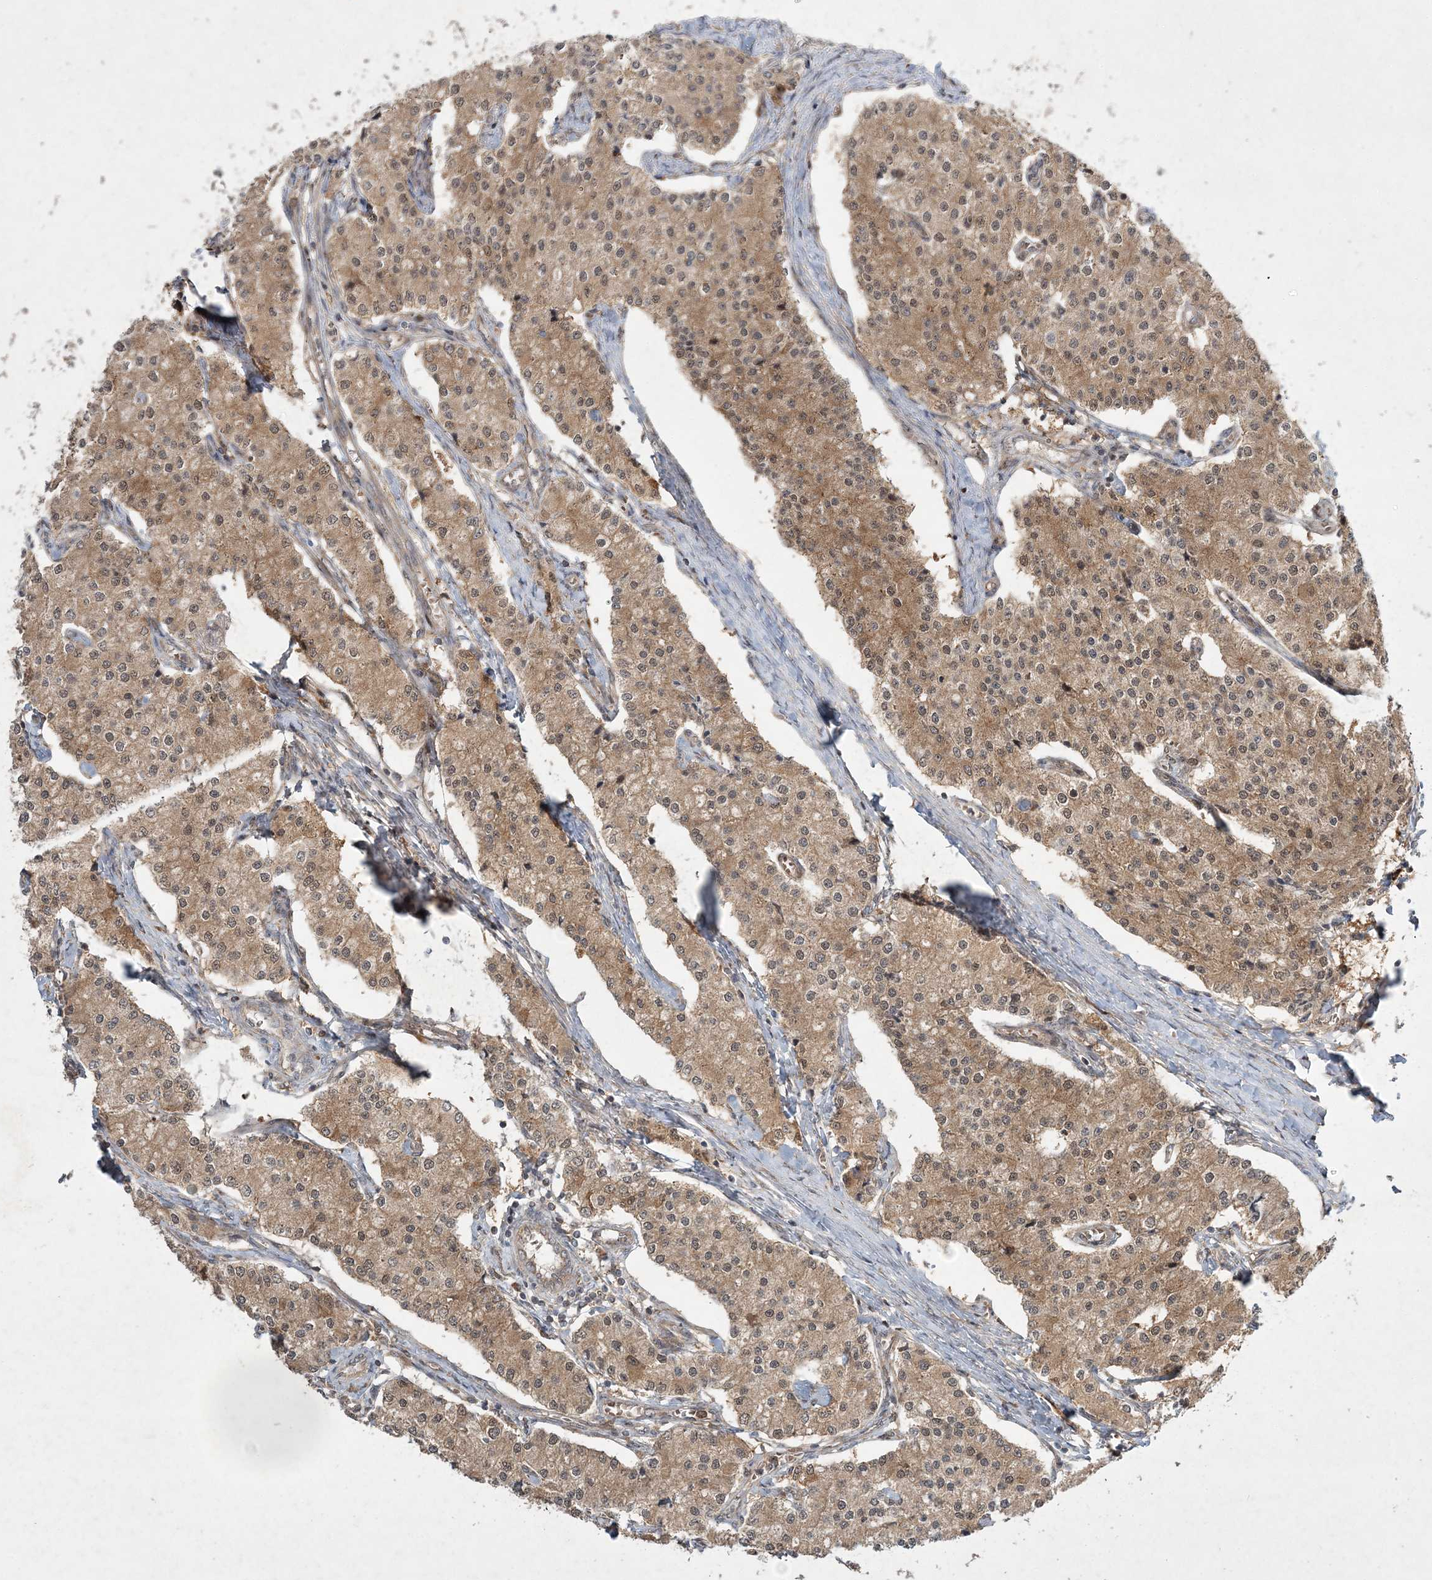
{"staining": {"intensity": "weak", "quantity": ">75%", "location": "cytoplasmic/membranous"}, "tissue": "carcinoid", "cell_type": "Tumor cells", "image_type": "cancer", "snomed": [{"axis": "morphology", "description": "Carcinoid, malignant, NOS"}, {"axis": "topography", "description": "Colon"}], "caption": "Protein expression by IHC demonstrates weak cytoplasmic/membranous expression in about >75% of tumor cells in carcinoid.", "gene": "UBTD2", "patient": {"sex": "female", "age": 52}}